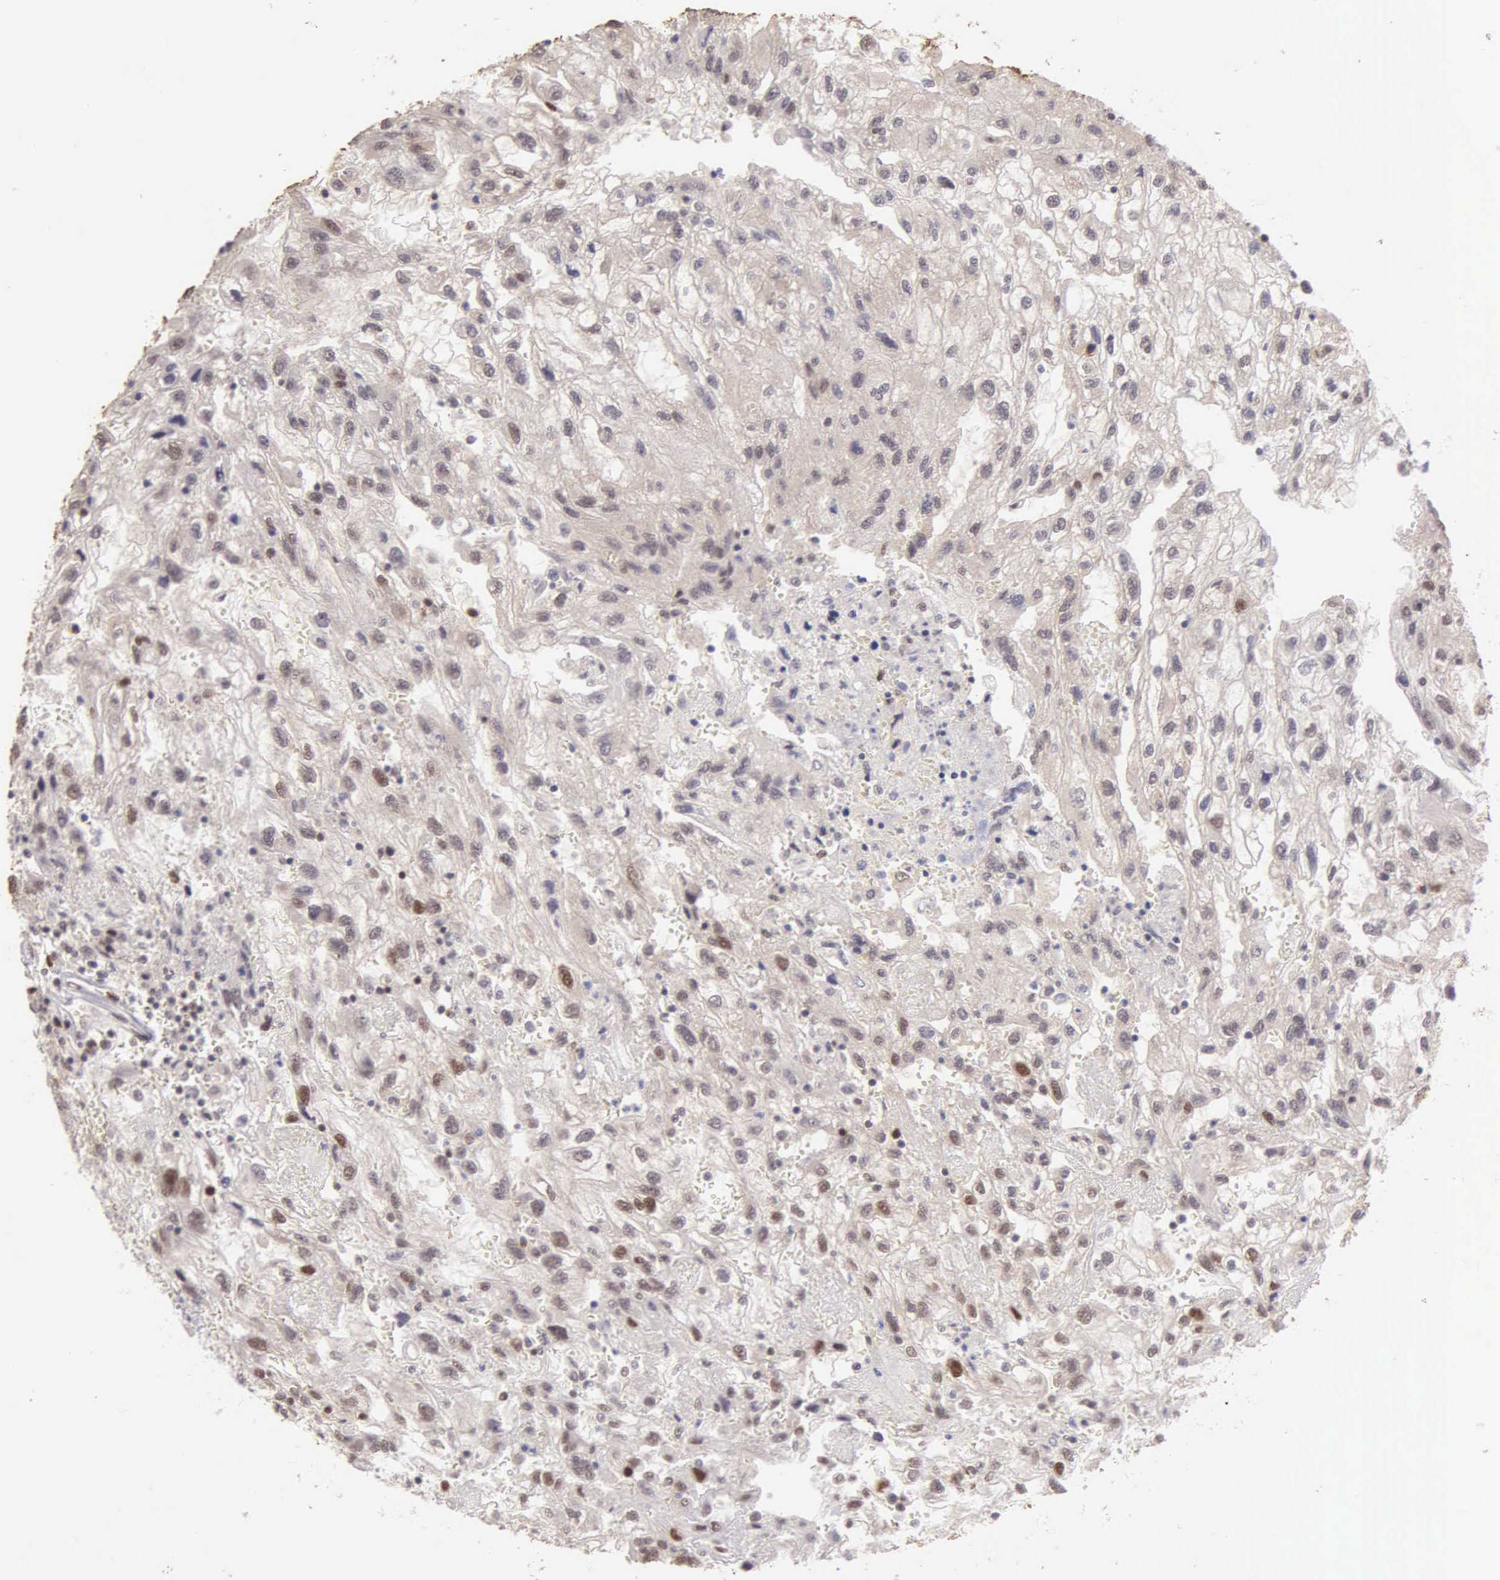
{"staining": {"intensity": "weak", "quantity": "25%-75%", "location": "cytoplasmic/membranous,nuclear"}, "tissue": "renal cancer", "cell_type": "Tumor cells", "image_type": "cancer", "snomed": [{"axis": "morphology", "description": "Normal tissue, NOS"}, {"axis": "morphology", "description": "Adenocarcinoma, NOS"}, {"axis": "topography", "description": "Kidney"}], "caption": "Tumor cells exhibit low levels of weak cytoplasmic/membranous and nuclear expression in approximately 25%-75% of cells in human renal cancer.", "gene": "UBR7", "patient": {"sex": "male", "age": 71}}